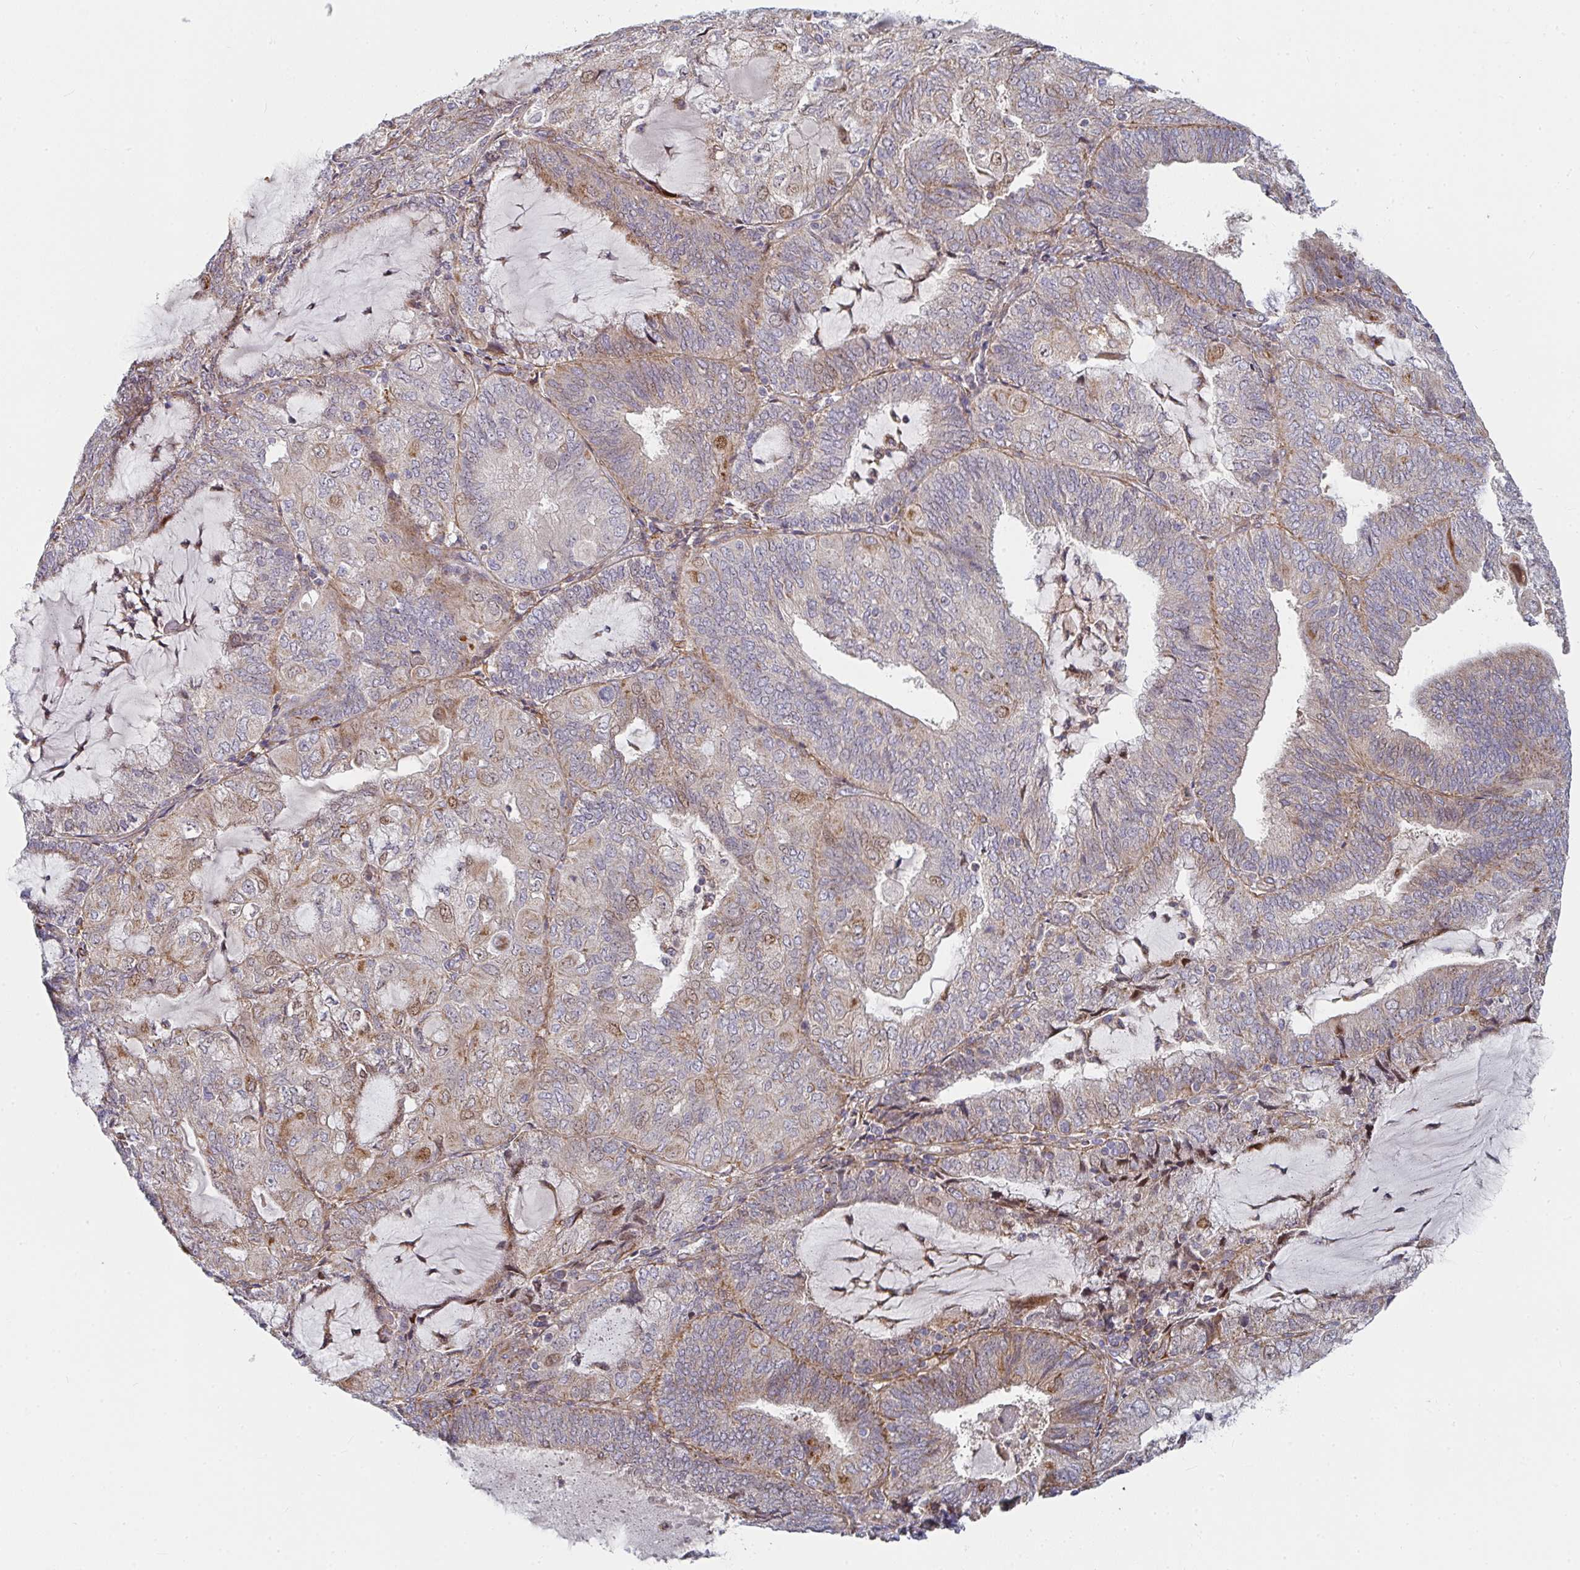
{"staining": {"intensity": "moderate", "quantity": "25%-75%", "location": "cytoplasmic/membranous,nuclear"}, "tissue": "endometrial cancer", "cell_type": "Tumor cells", "image_type": "cancer", "snomed": [{"axis": "morphology", "description": "Adenocarcinoma, NOS"}, {"axis": "topography", "description": "Endometrium"}], "caption": "Adenocarcinoma (endometrial) stained with a brown dye demonstrates moderate cytoplasmic/membranous and nuclear positive expression in approximately 25%-75% of tumor cells.", "gene": "RHEBL1", "patient": {"sex": "female", "age": 81}}